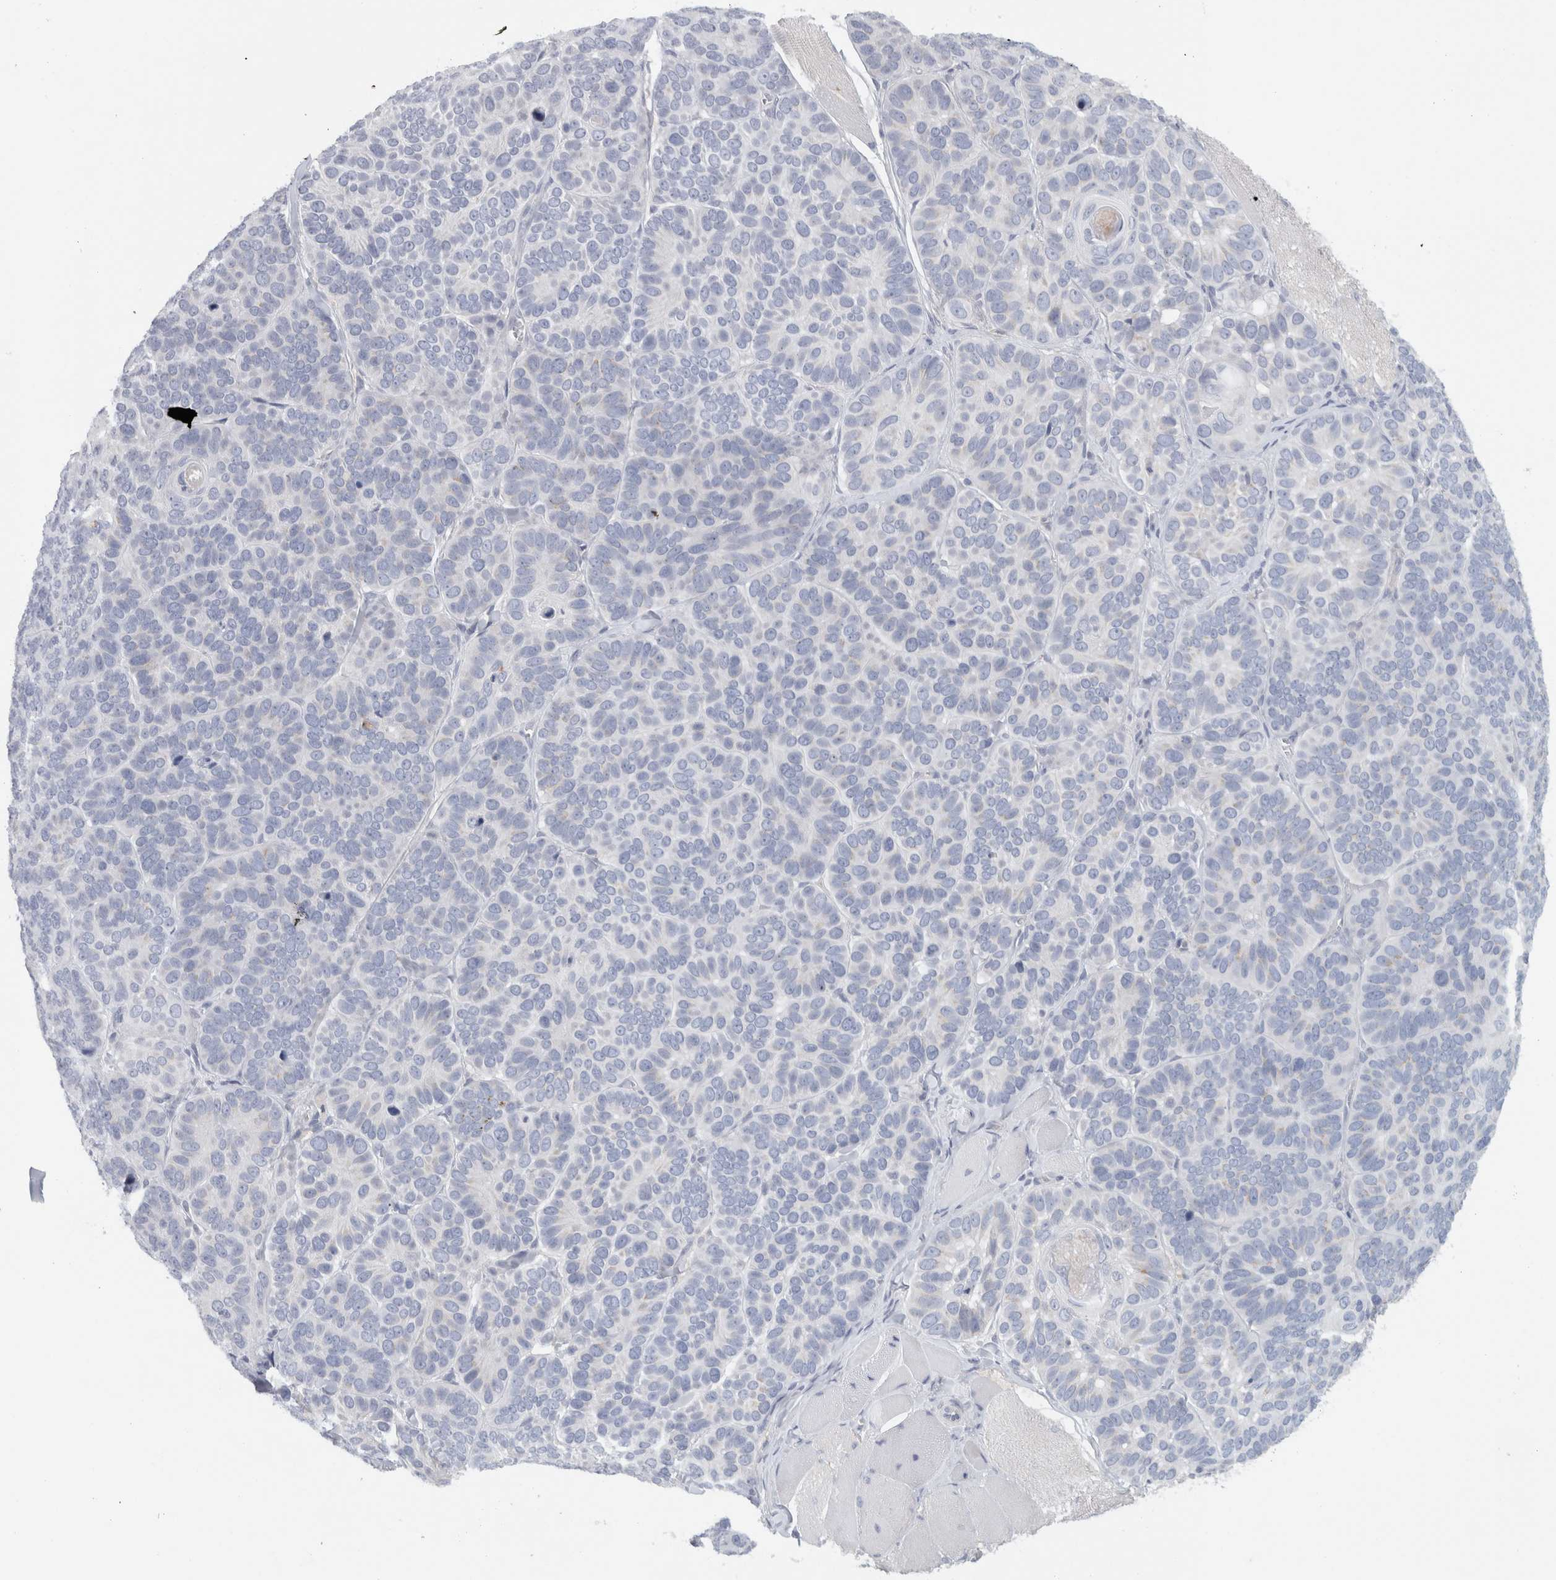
{"staining": {"intensity": "negative", "quantity": "none", "location": "none"}, "tissue": "skin cancer", "cell_type": "Tumor cells", "image_type": "cancer", "snomed": [{"axis": "morphology", "description": "Basal cell carcinoma"}, {"axis": "topography", "description": "Skin"}], "caption": "High magnification brightfield microscopy of skin basal cell carcinoma stained with DAB (3,3'-diaminobenzidine) (brown) and counterstained with hematoxylin (blue): tumor cells show no significant positivity.", "gene": "STK31", "patient": {"sex": "male", "age": 62}}